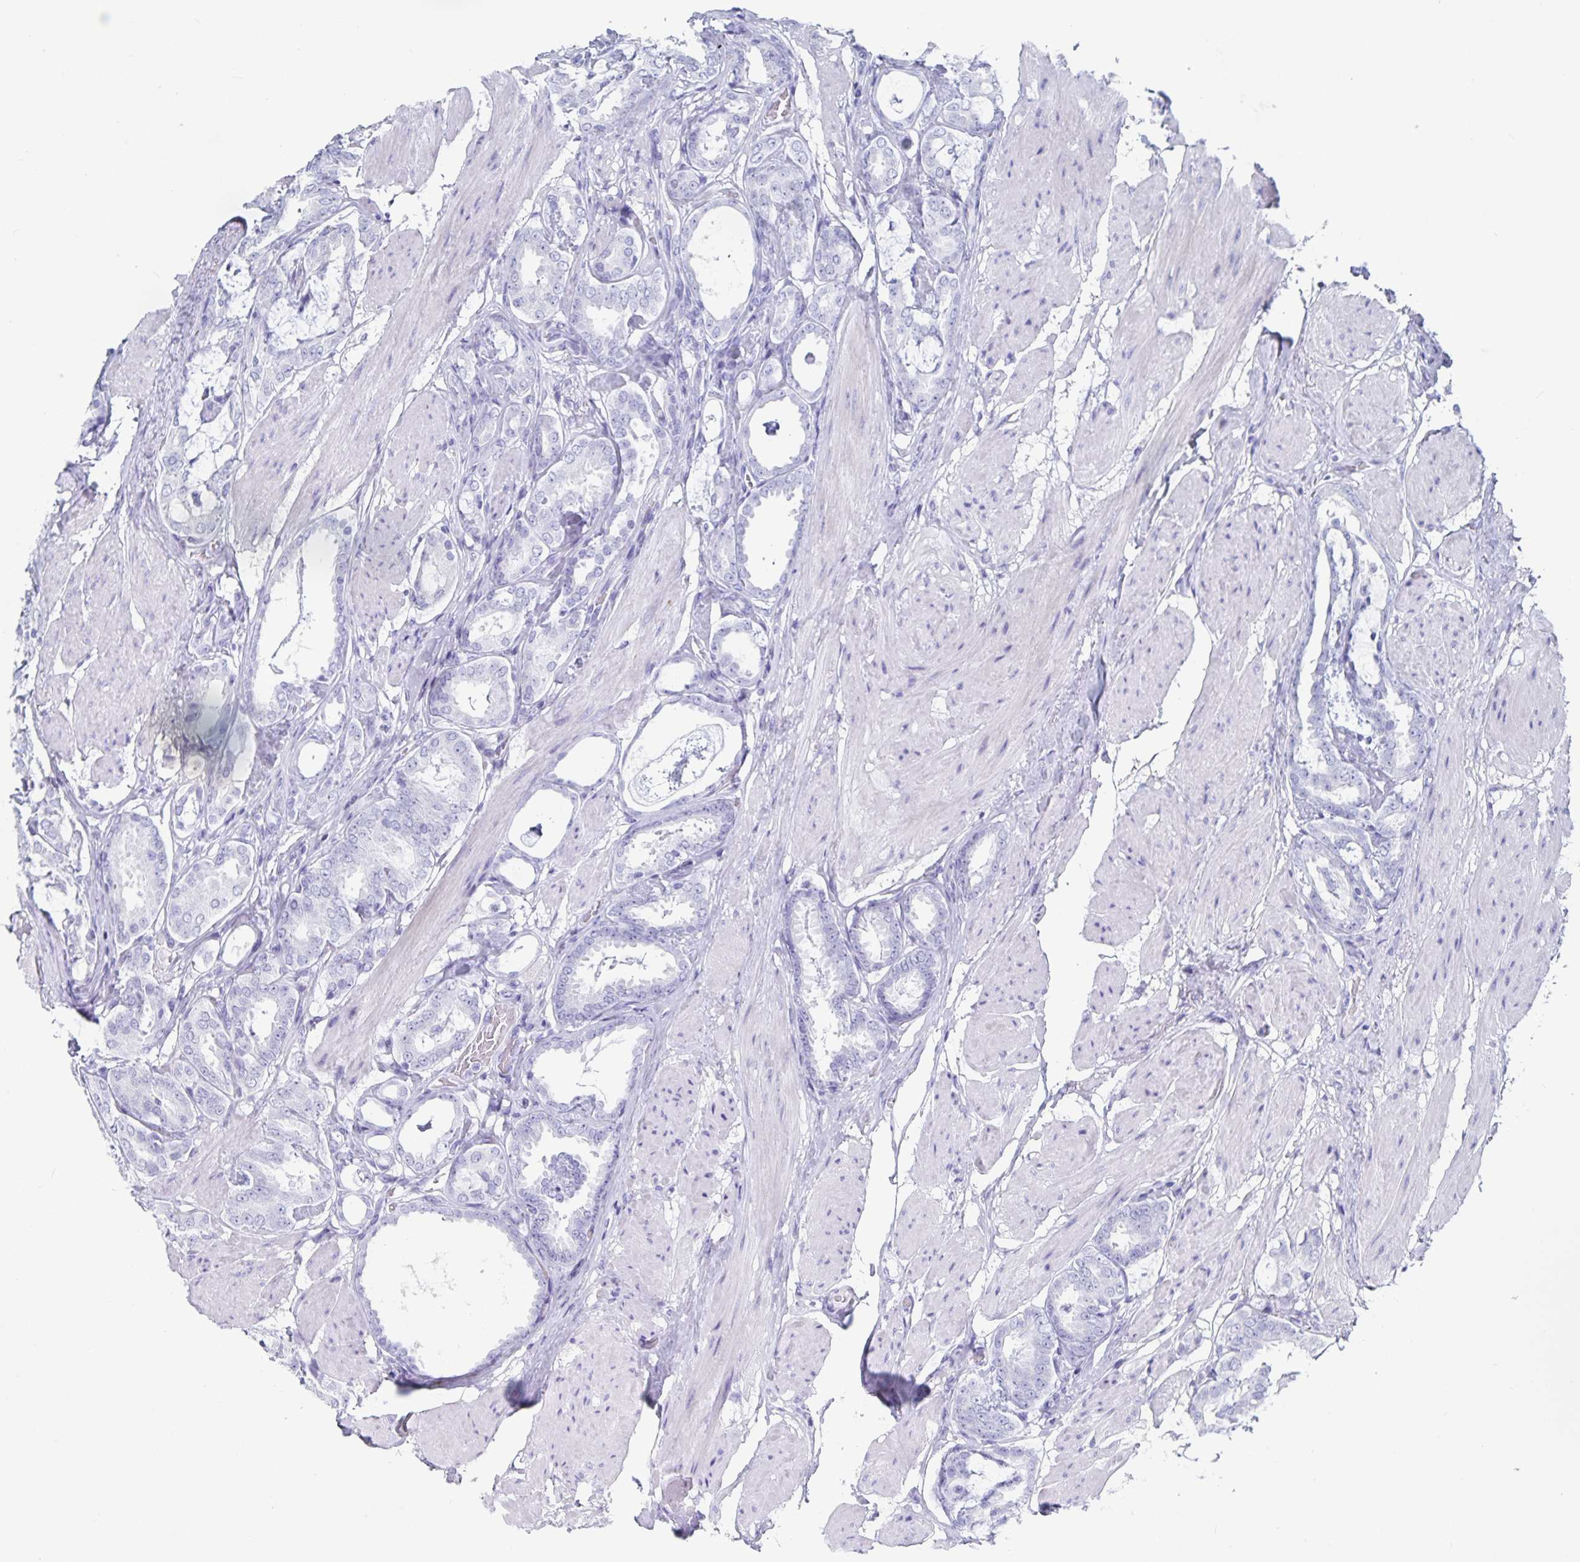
{"staining": {"intensity": "negative", "quantity": "none", "location": "none"}, "tissue": "prostate cancer", "cell_type": "Tumor cells", "image_type": "cancer", "snomed": [{"axis": "morphology", "description": "Adenocarcinoma, High grade"}, {"axis": "topography", "description": "Prostate"}], "caption": "Tumor cells show no significant protein staining in prostate adenocarcinoma (high-grade).", "gene": "C19orf73", "patient": {"sex": "male", "age": 63}}